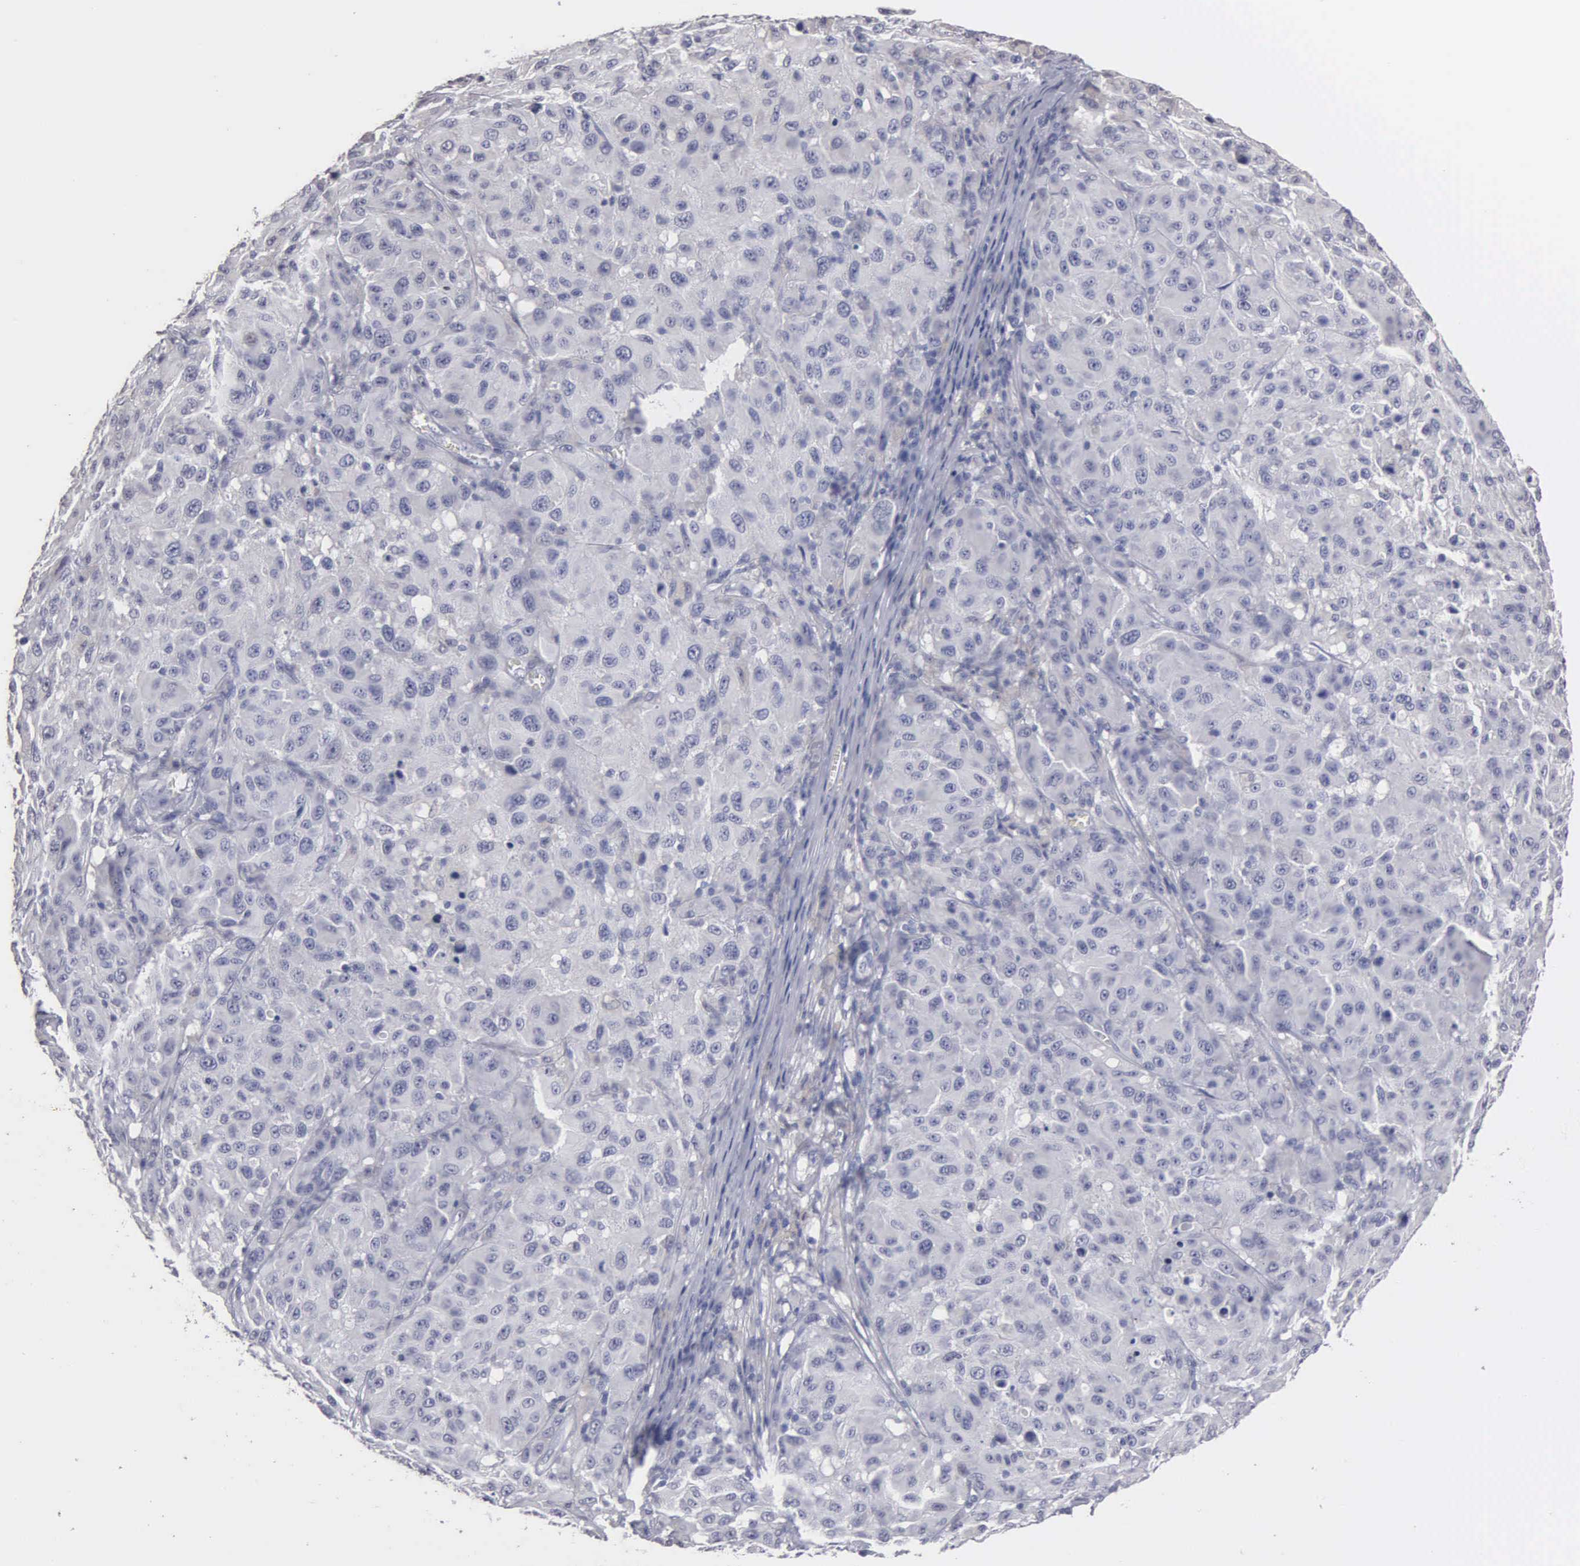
{"staining": {"intensity": "negative", "quantity": "none", "location": "none"}, "tissue": "melanoma", "cell_type": "Tumor cells", "image_type": "cancer", "snomed": [{"axis": "morphology", "description": "Malignant melanoma, NOS"}, {"axis": "topography", "description": "Skin"}], "caption": "IHC image of neoplastic tissue: human melanoma stained with DAB demonstrates no significant protein staining in tumor cells.", "gene": "UPB1", "patient": {"sex": "female", "age": 77}}